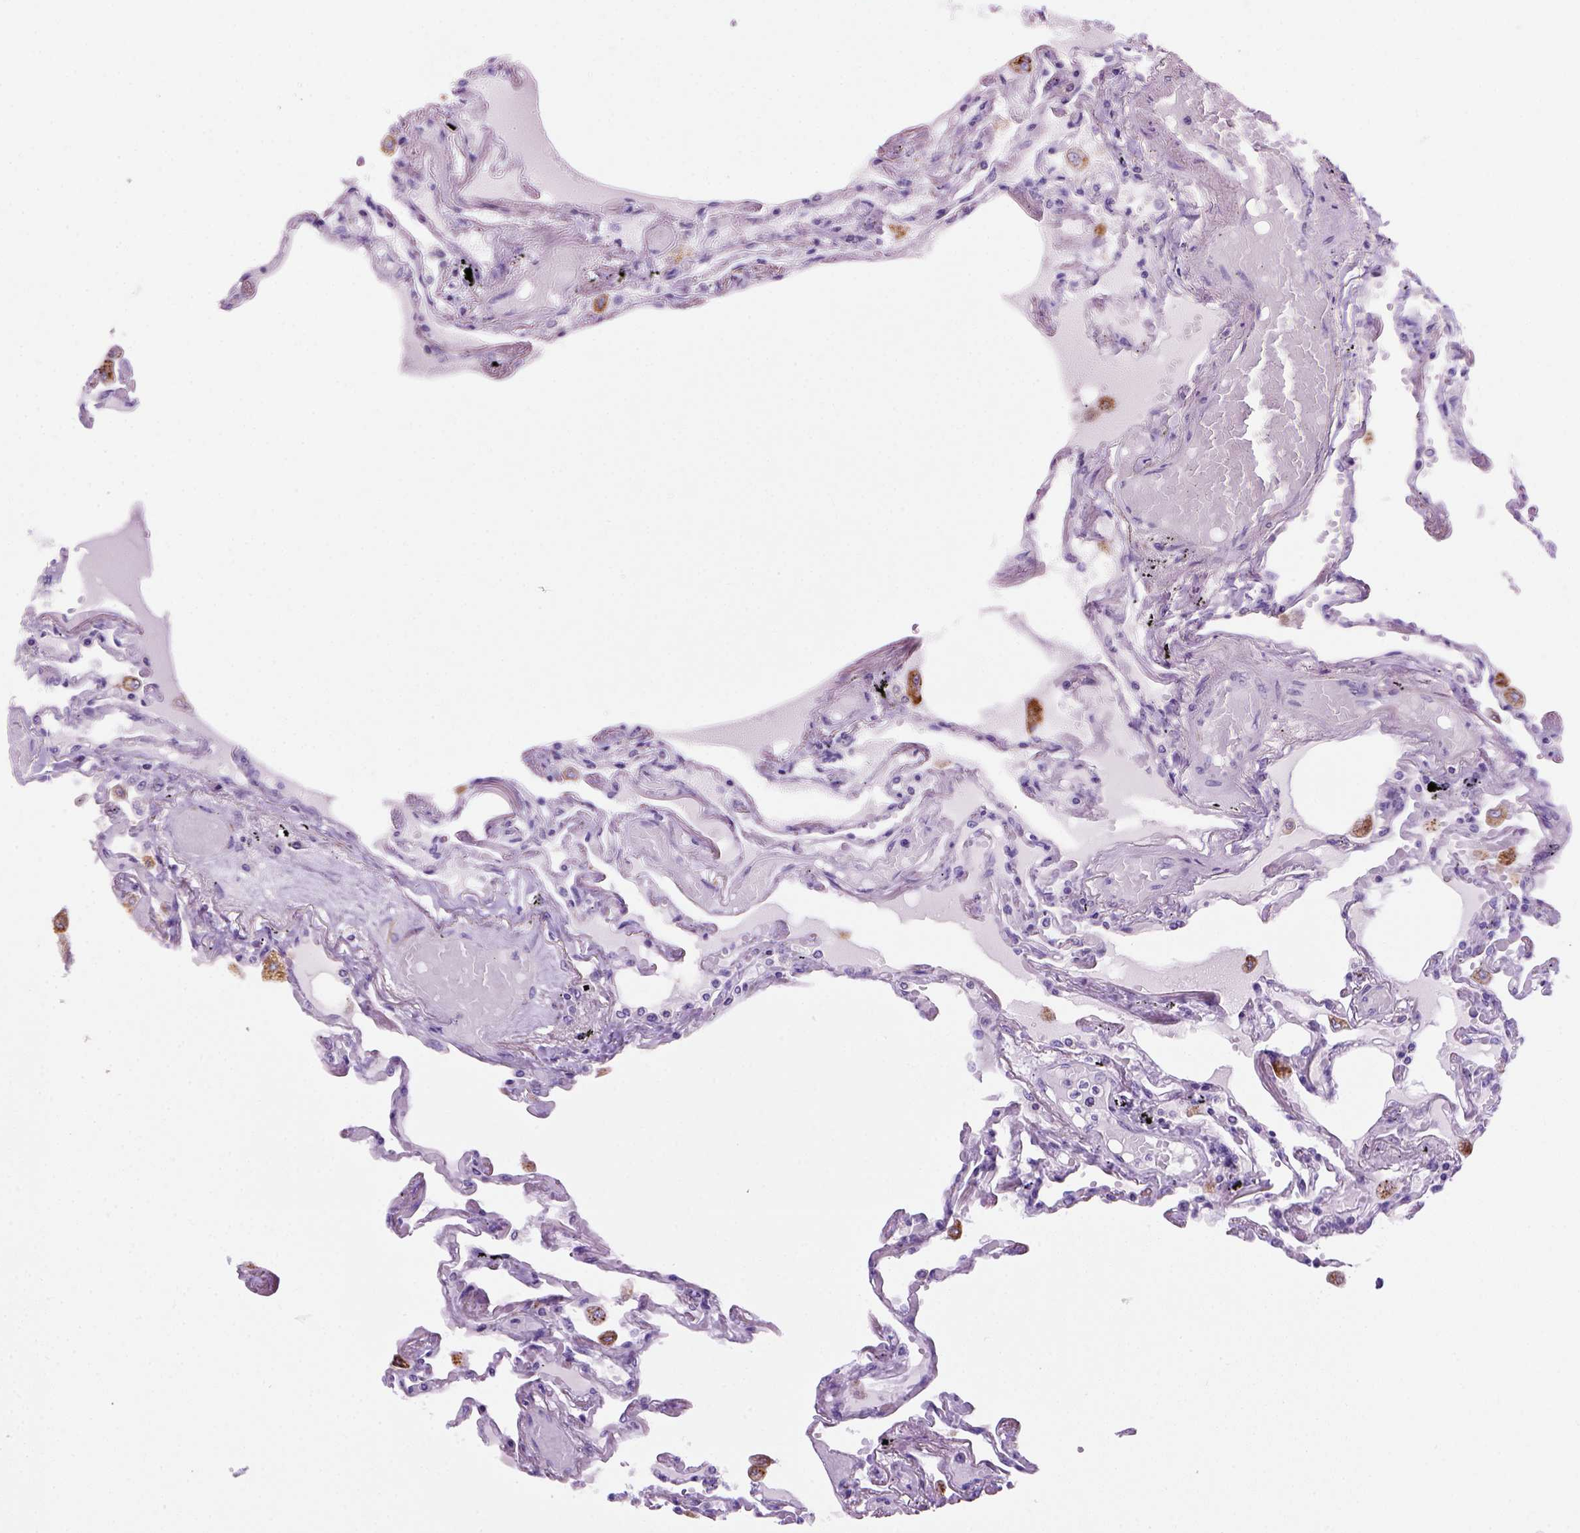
{"staining": {"intensity": "negative", "quantity": "none", "location": "none"}, "tissue": "lung", "cell_type": "Alveolar cells", "image_type": "normal", "snomed": [{"axis": "morphology", "description": "Normal tissue, NOS"}, {"axis": "morphology", "description": "Adenocarcinoma, NOS"}, {"axis": "topography", "description": "Cartilage tissue"}, {"axis": "topography", "description": "Lung"}], "caption": "DAB immunohistochemical staining of unremarkable human lung shows no significant positivity in alveolar cells.", "gene": "ARHGEF33", "patient": {"sex": "female", "age": 67}}